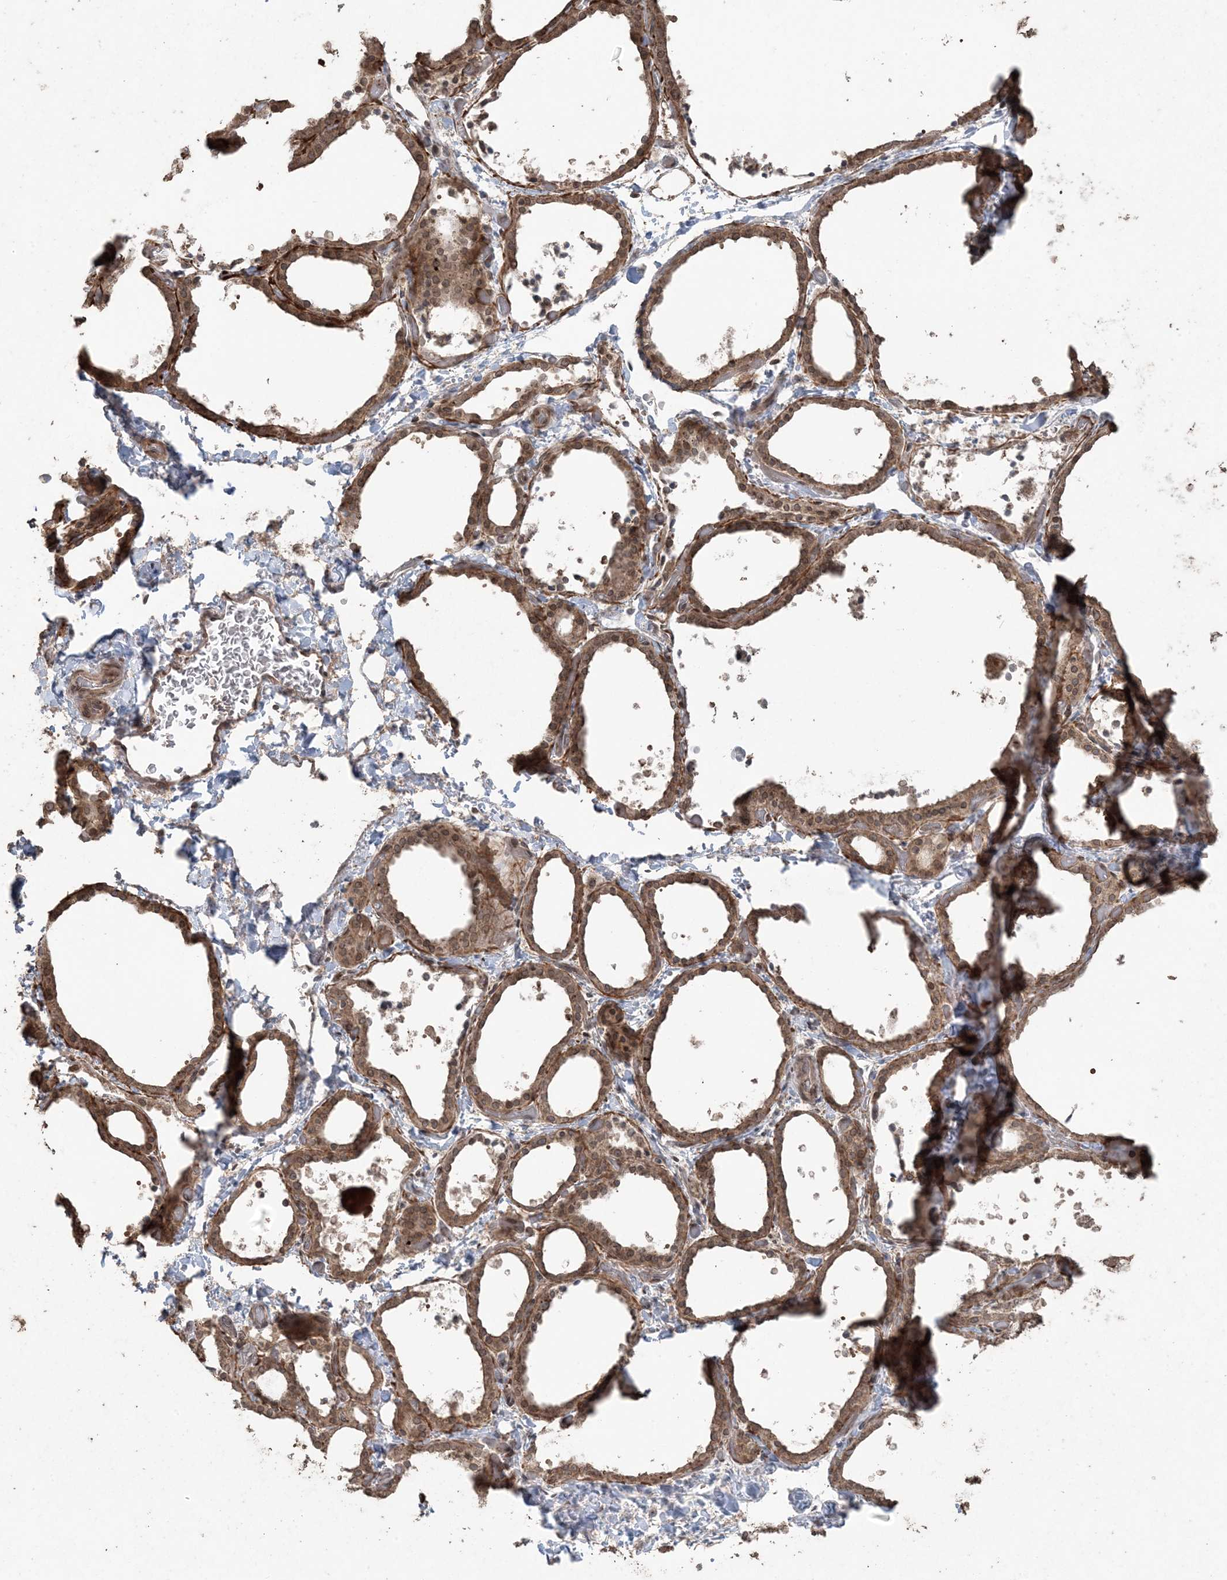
{"staining": {"intensity": "moderate", "quantity": ">75%", "location": "cytoplasmic/membranous"}, "tissue": "thyroid gland", "cell_type": "Glandular cells", "image_type": "normal", "snomed": [{"axis": "morphology", "description": "Normal tissue, NOS"}, {"axis": "topography", "description": "Thyroid gland"}], "caption": "DAB (3,3'-diaminobenzidine) immunohistochemical staining of unremarkable human thyroid gland shows moderate cytoplasmic/membranous protein staining in approximately >75% of glandular cells.", "gene": "DDX19B", "patient": {"sex": "female", "age": 44}}